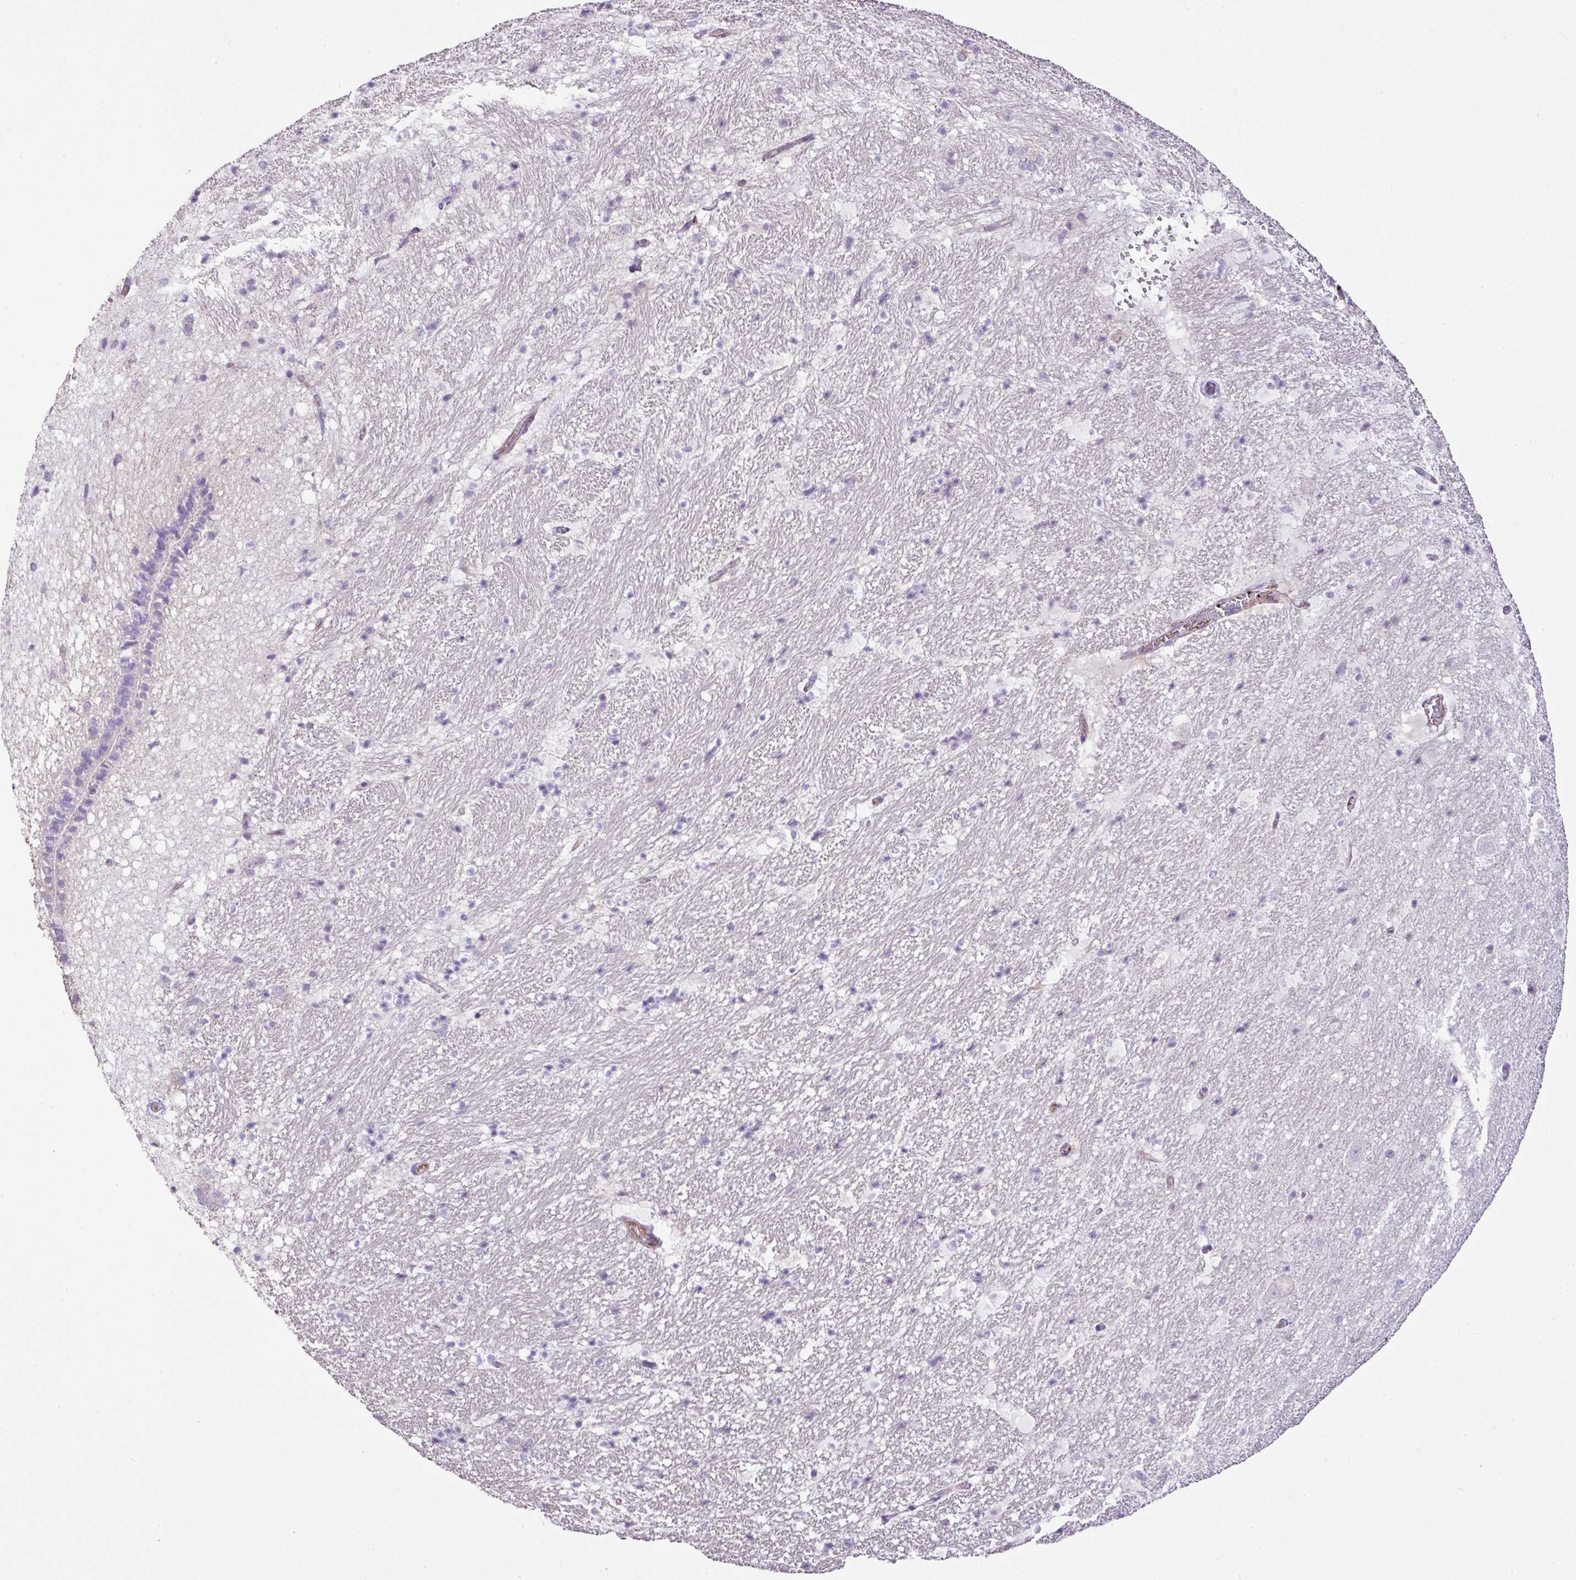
{"staining": {"intensity": "negative", "quantity": "none", "location": "none"}, "tissue": "hippocampus", "cell_type": "Glial cells", "image_type": "normal", "snomed": [{"axis": "morphology", "description": "Normal tissue, NOS"}, {"axis": "topography", "description": "Hippocampus"}], "caption": "The photomicrograph reveals no staining of glial cells in unremarkable hippocampus.", "gene": "CTXN2", "patient": {"sex": "male", "age": 37}}